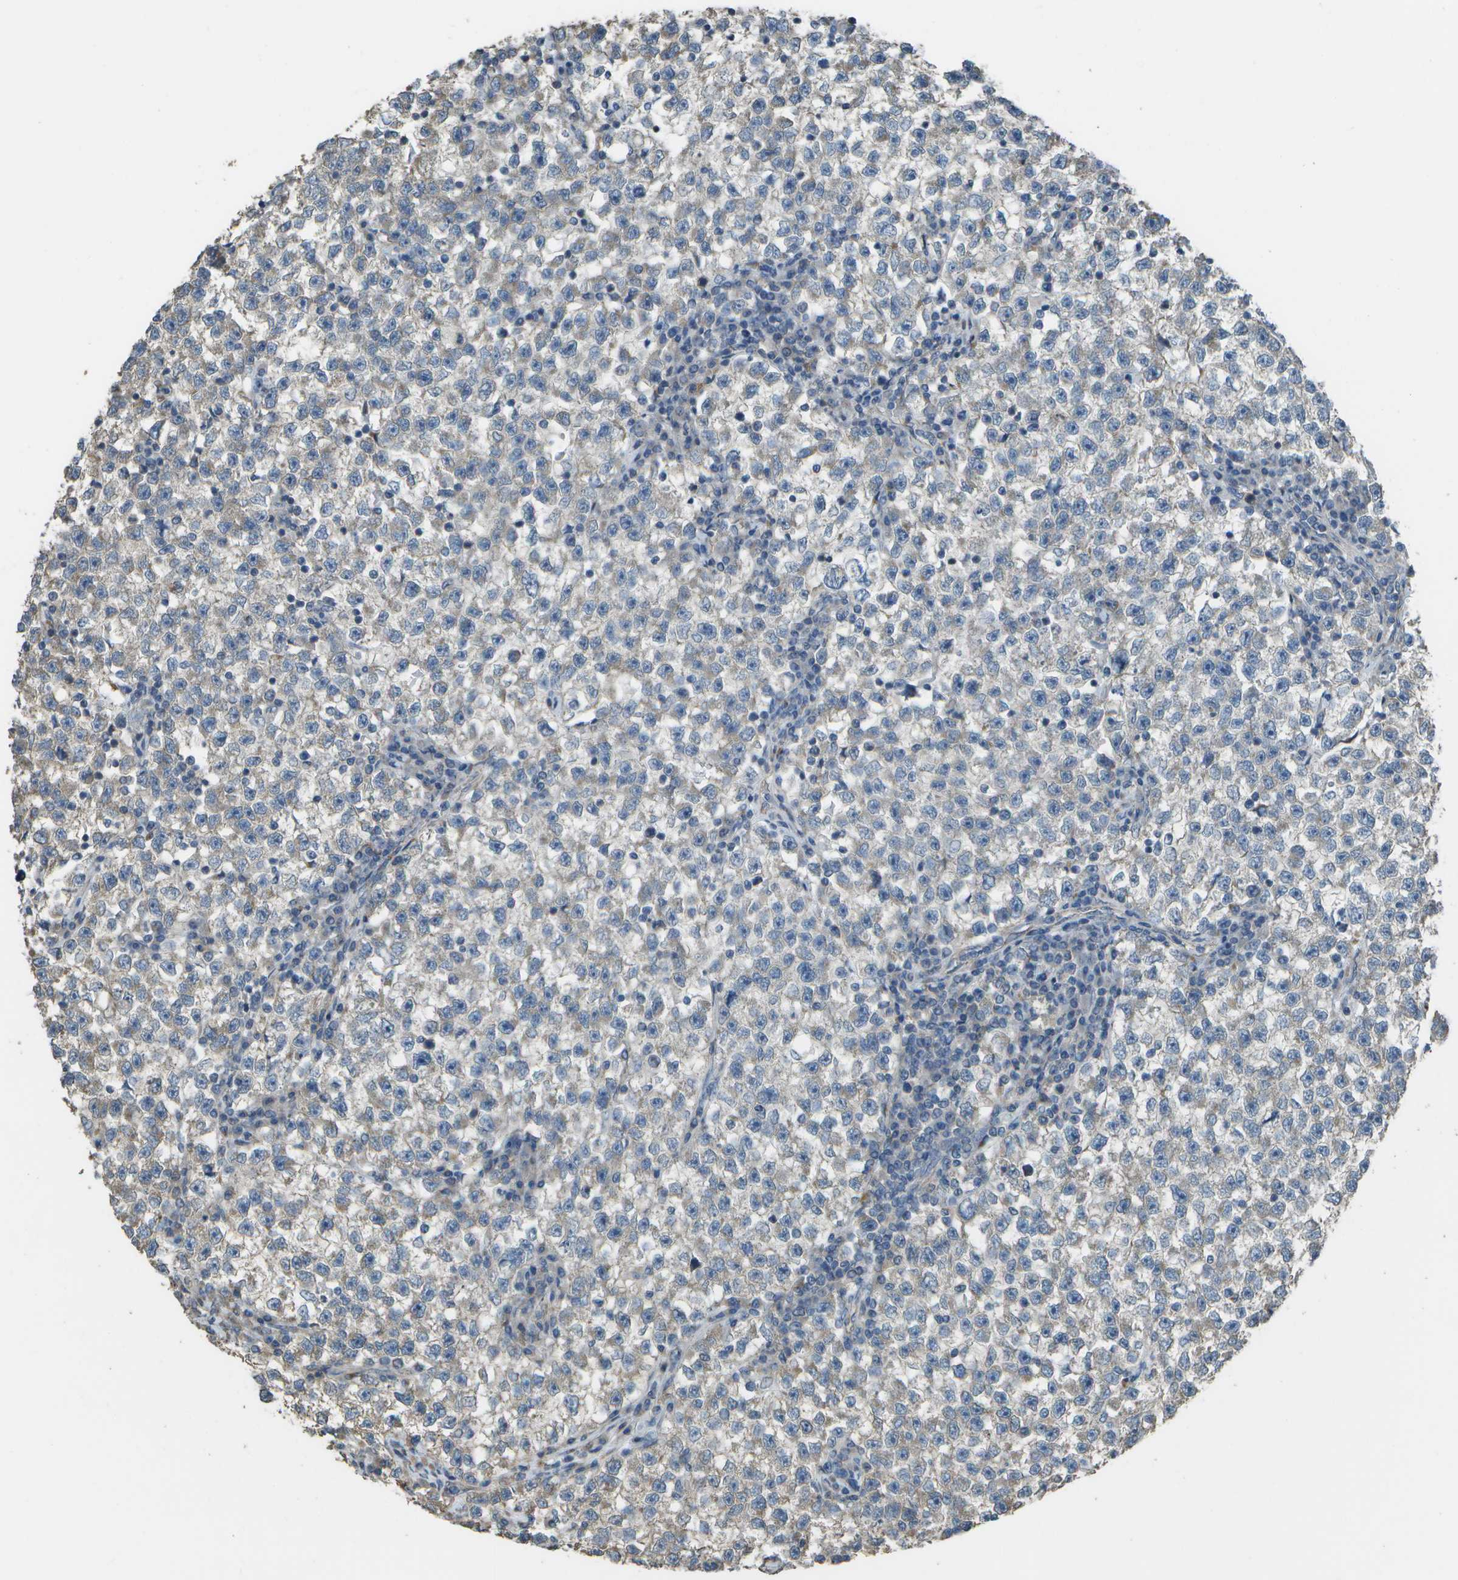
{"staining": {"intensity": "weak", "quantity": "<25%", "location": "cytoplasmic/membranous"}, "tissue": "testis cancer", "cell_type": "Tumor cells", "image_type": "cancer", "snomed": [{"axis": "morphology", "description": "Seminoma, NOS"}, {"axis": "topography", "description": "Testis"}], "caption": "IHC image of seminoma (testis) stained for a protein (brown), which exhibits no expression in tumor cells. The staining was performed using DAB to visualize the protein expression in brown, while the nuclei were stained in blue with hematoxylin (Magnification: 20x).", "gene": "CLNS1A", "patient": {"sex": "male", "age": 22}}